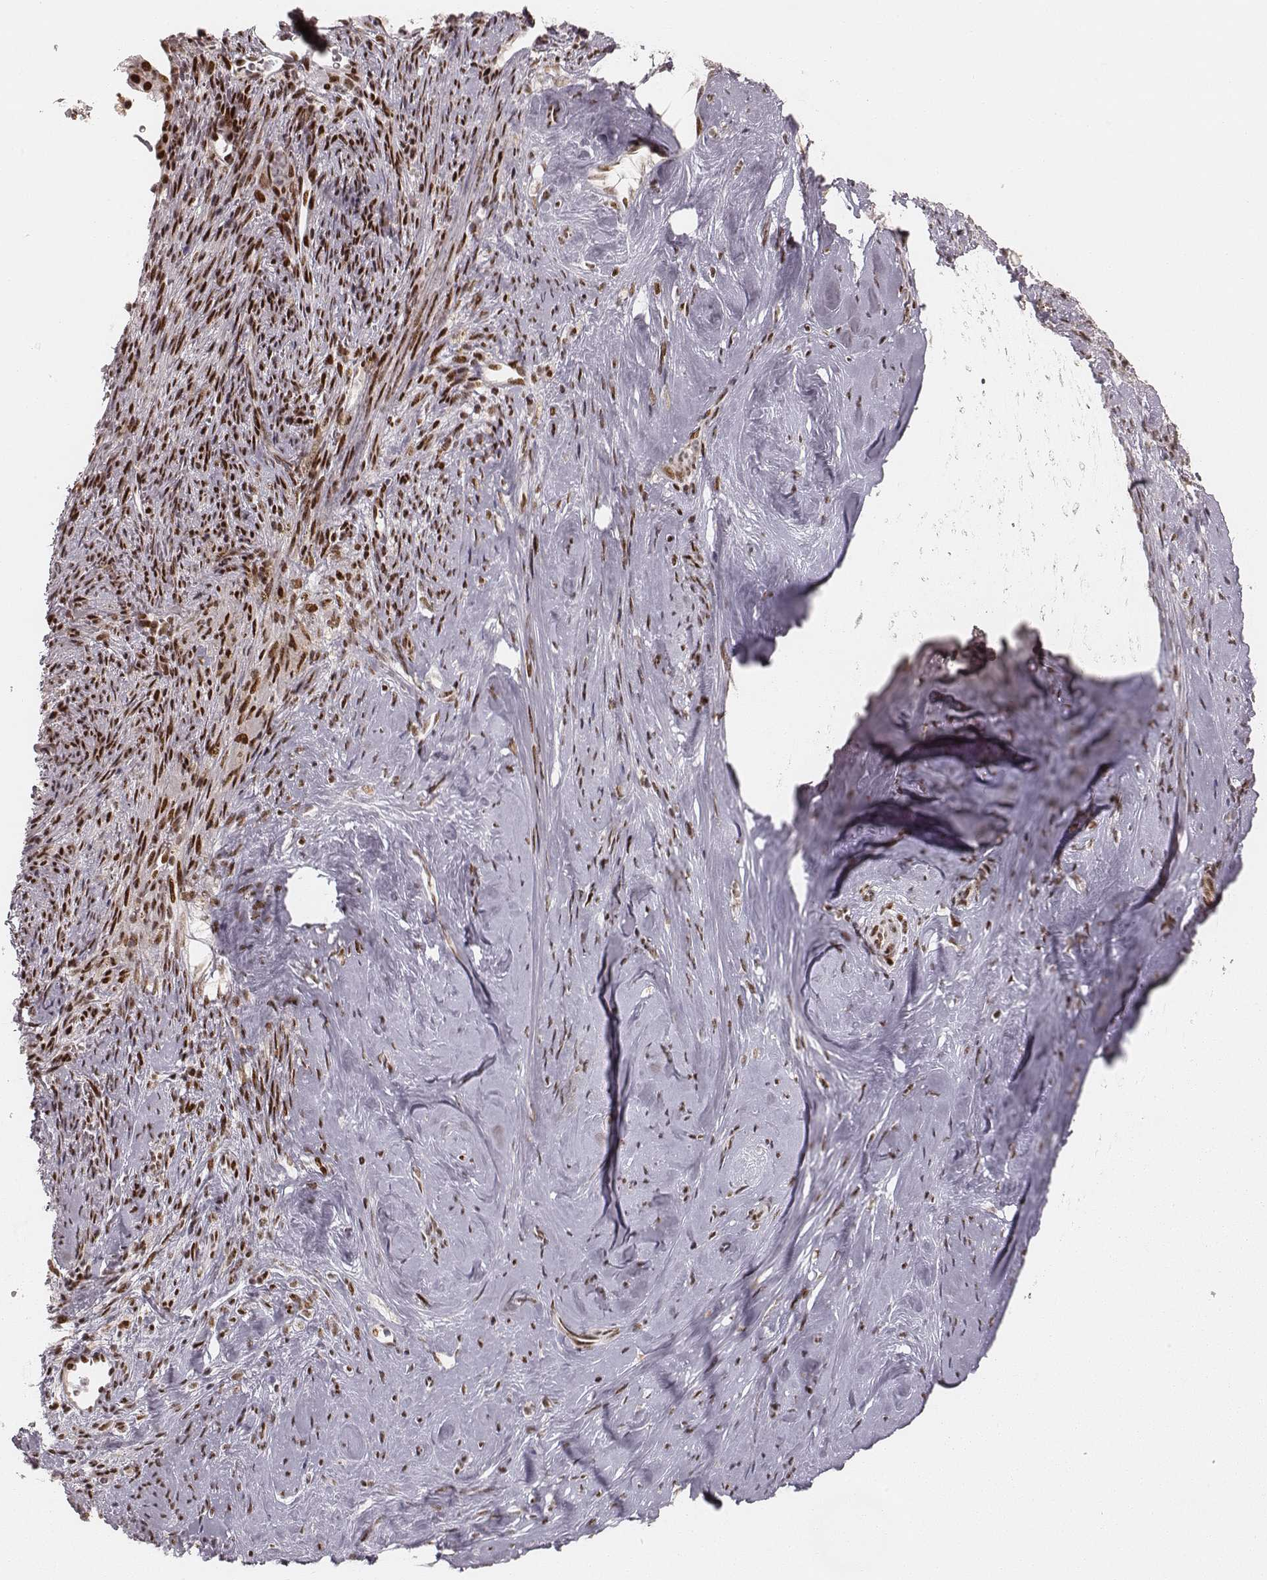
{"staining": {"intensity": "strong", "quantity": ">75%", "location": "nuclear"}, "tissue": "cervical cancer", "cell_type": "Tumor cells", "image_type": "cancer", "snomed": [{"axis": "morphology", "description": "Squamous cell carcinoma, NOS"}, {"axis": "topography", "description": "Cervix"}], "caption": "An image of human cervical squamous cell carcinoma stained for a protein demonstrates strong nuclear brown staining in tumor cells. The protein is stained brown, and the nuclei are stained in blue (DAB IHC with brightfield microscopy, high magnification).", "gene": "HNRNPC", "patient": {"sex": "female", "age": 51}}